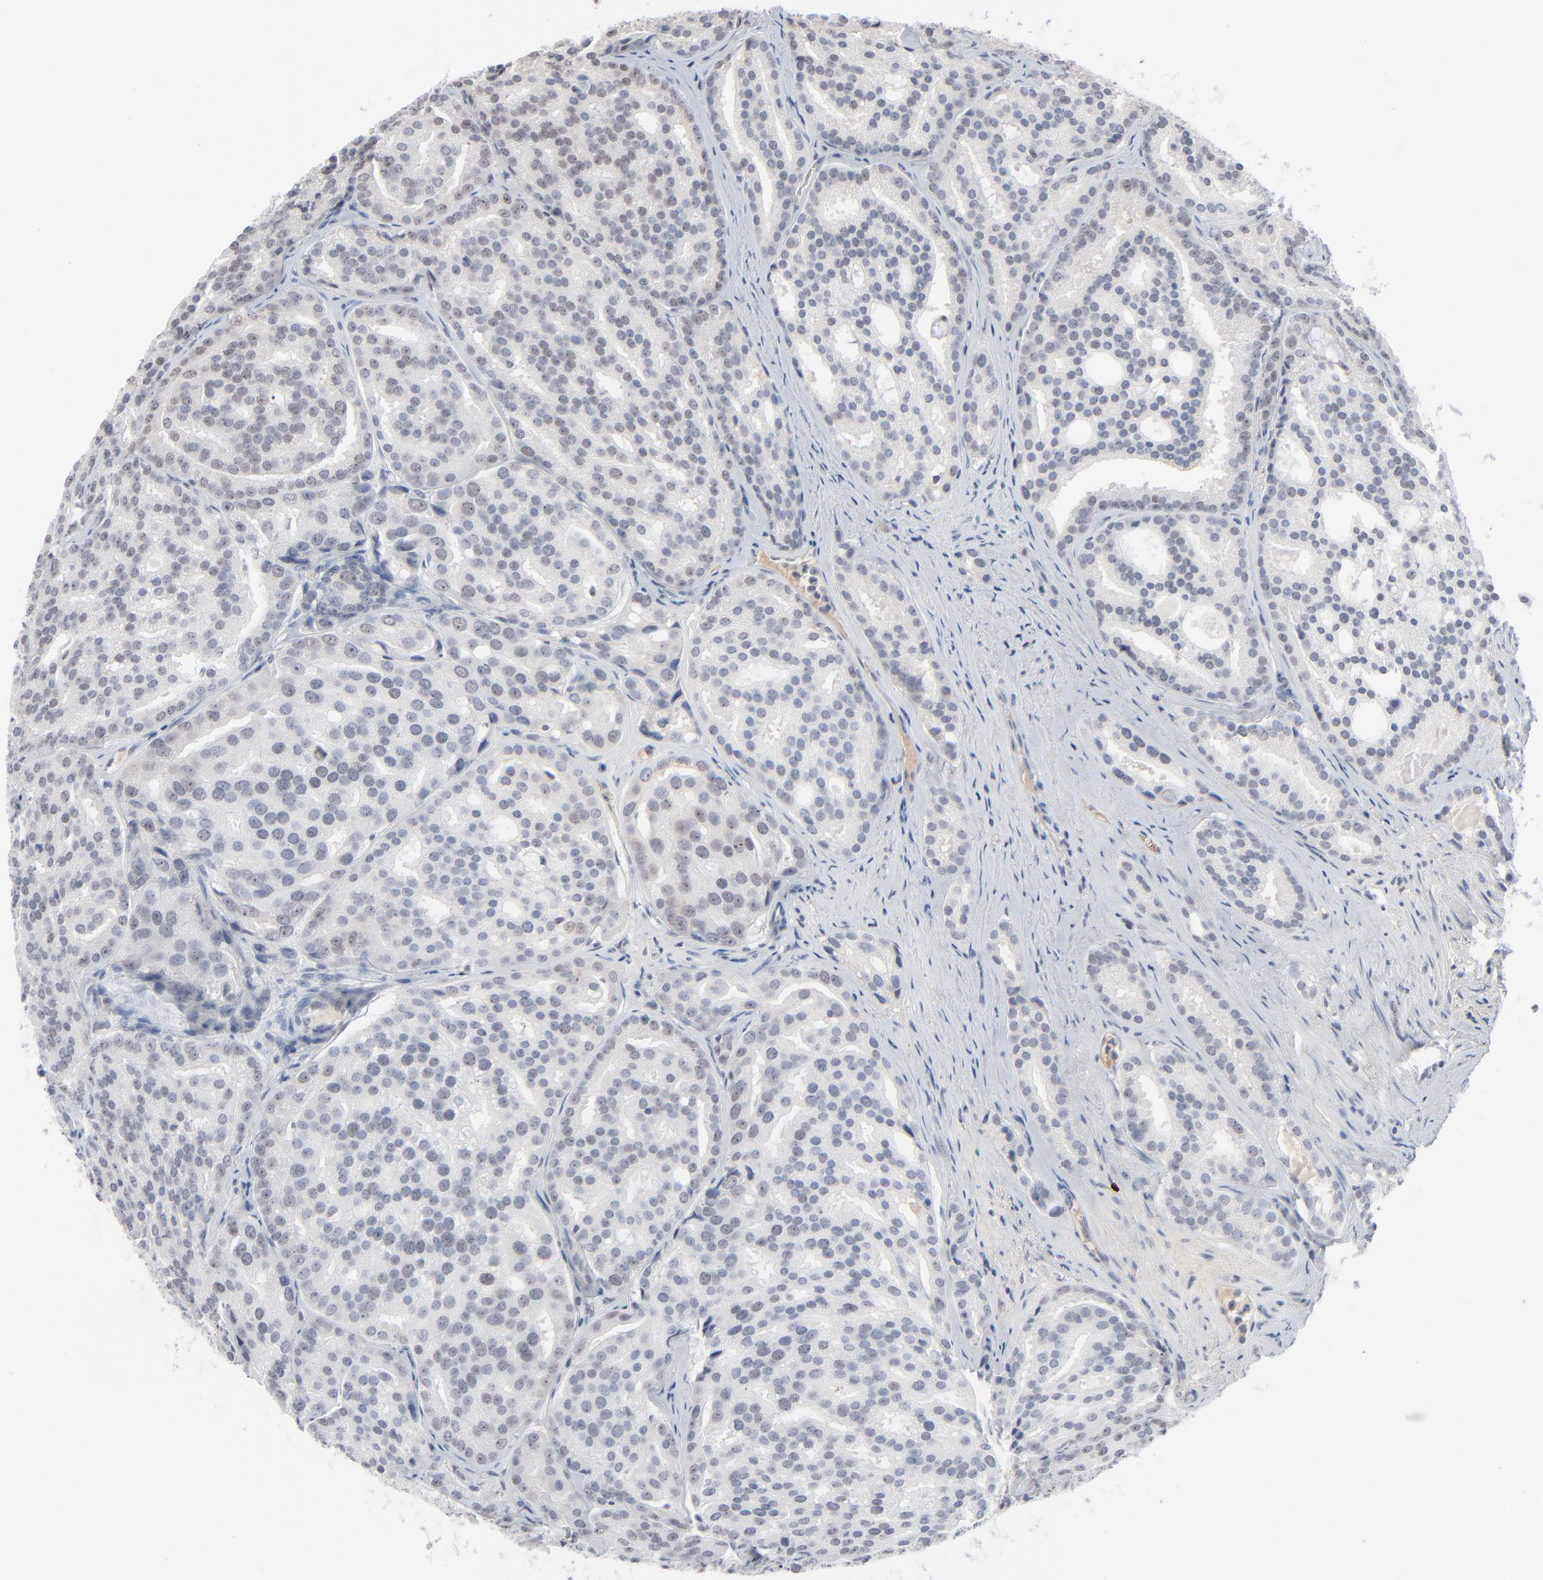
{"staining": {"intensity": "weak", "quantity": "<25%", "location": "nuclear"}, "tissue": "prostate cancer", "cell_type": "Tumor cells", "image_type": "cancer", "snomed": [{"axis": "morphology", "description": "Adenocarcinoma, High grade"}, {"axis": "topography", "description": "Prostate"}], "caption": "The image displays no significant staining in tumor cells of prostate cancer (high-grade adenocarcinoma).", "gene": "MPHOSPH6", "patient": {"sex": "male", "age": 64}}